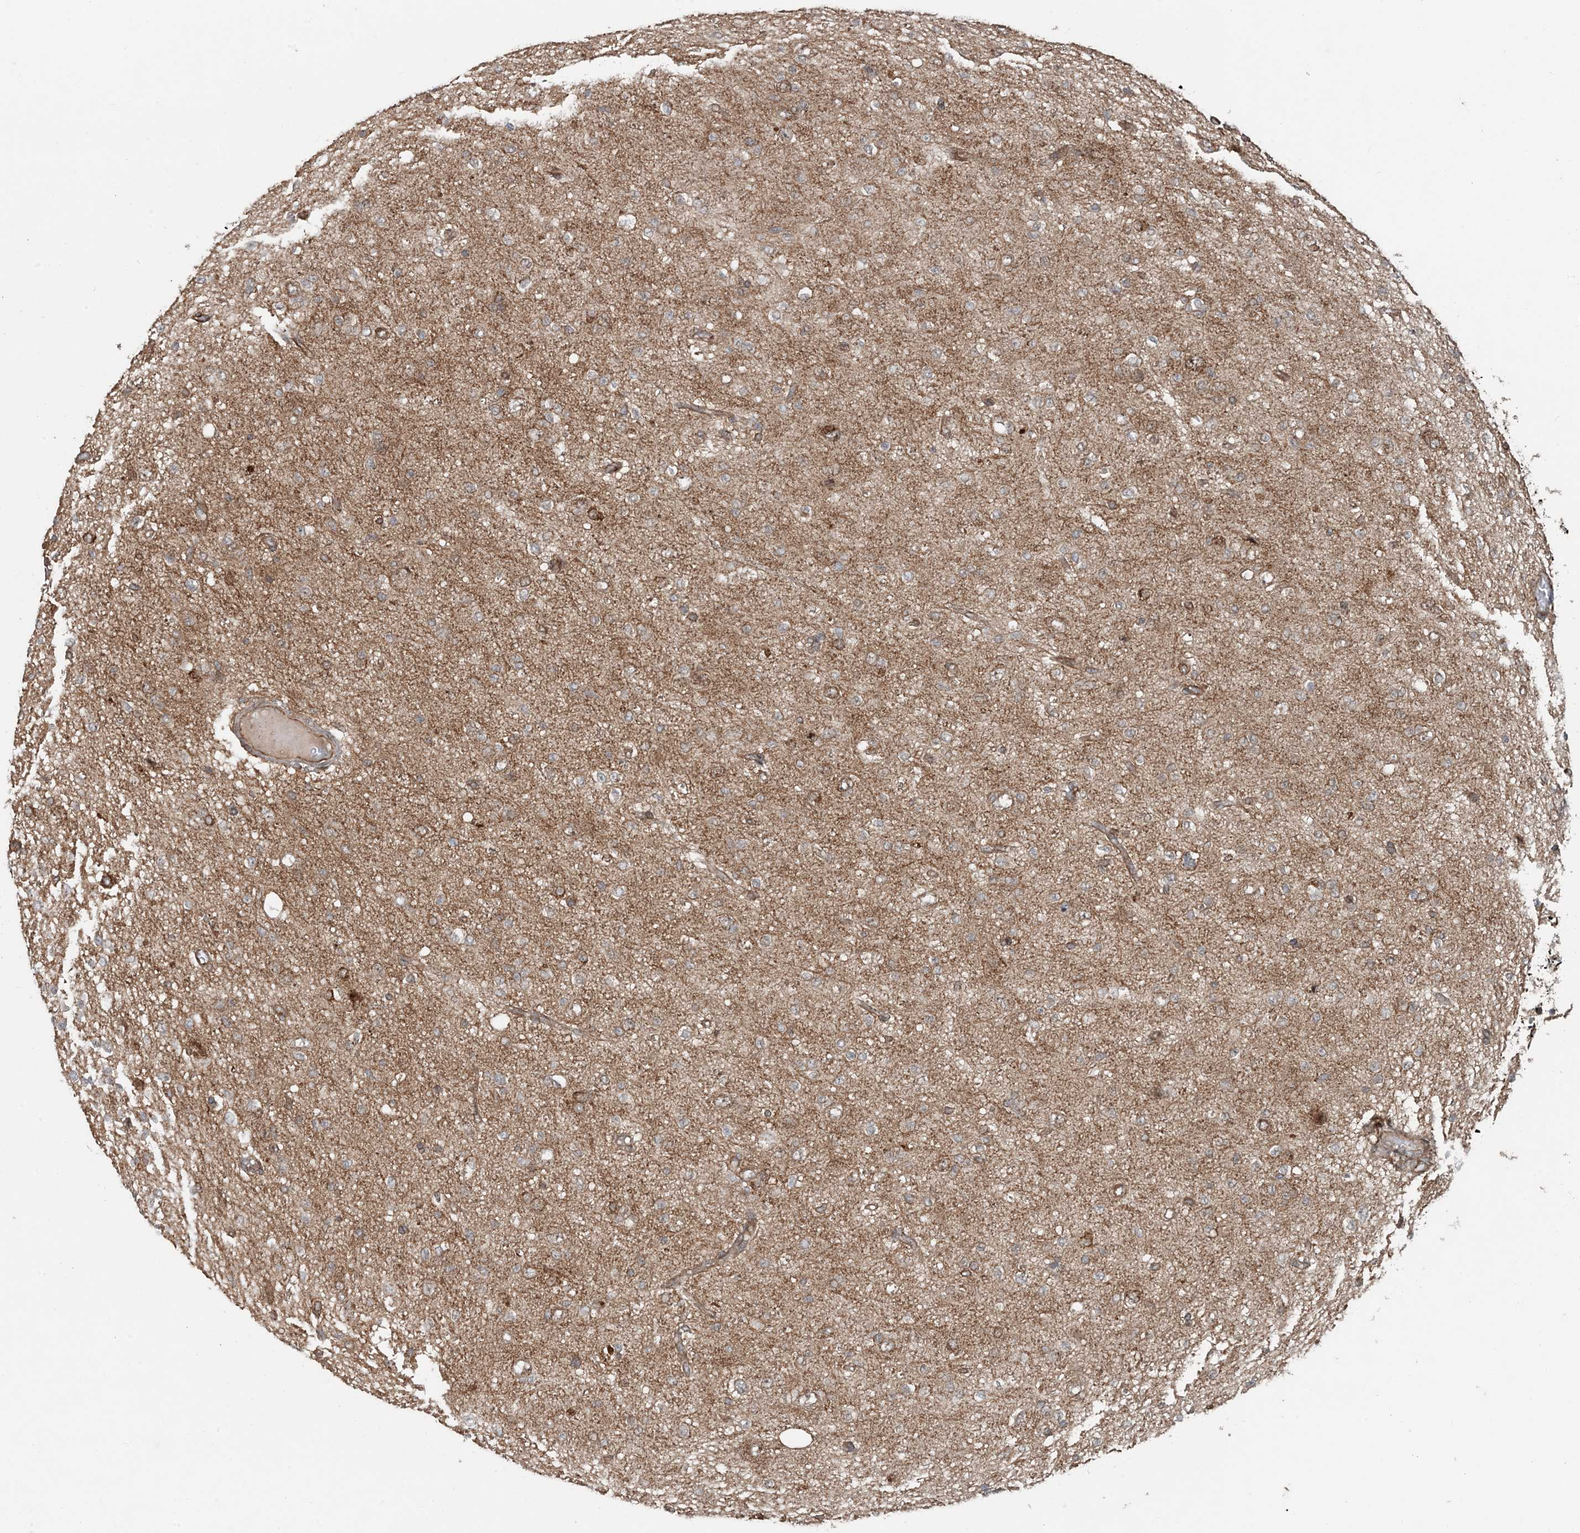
{"staining": {"intensity": "moderate", "quantity": "25%-75%", "location": "cytoplasmic/membranous"}, "tissue": "glioma", "cell_type": "Tumor cells", "image_type": "cancer", "snomed": [{"axis": "morphology", "description": "Glioma, malignant, High grade"}, {"axis": "topography", "description": "pancreas cauda"}], "caption": "Immunohistochemistry of glioma shows medium levels of moderate cytoplasmic/membranous staining in about 25%-75% of tumor cells. (DAB IHC with brightfield microscopy, high magnification).", "gene": "EDEM2", "patient": {"sex": "male", "age": 60}}